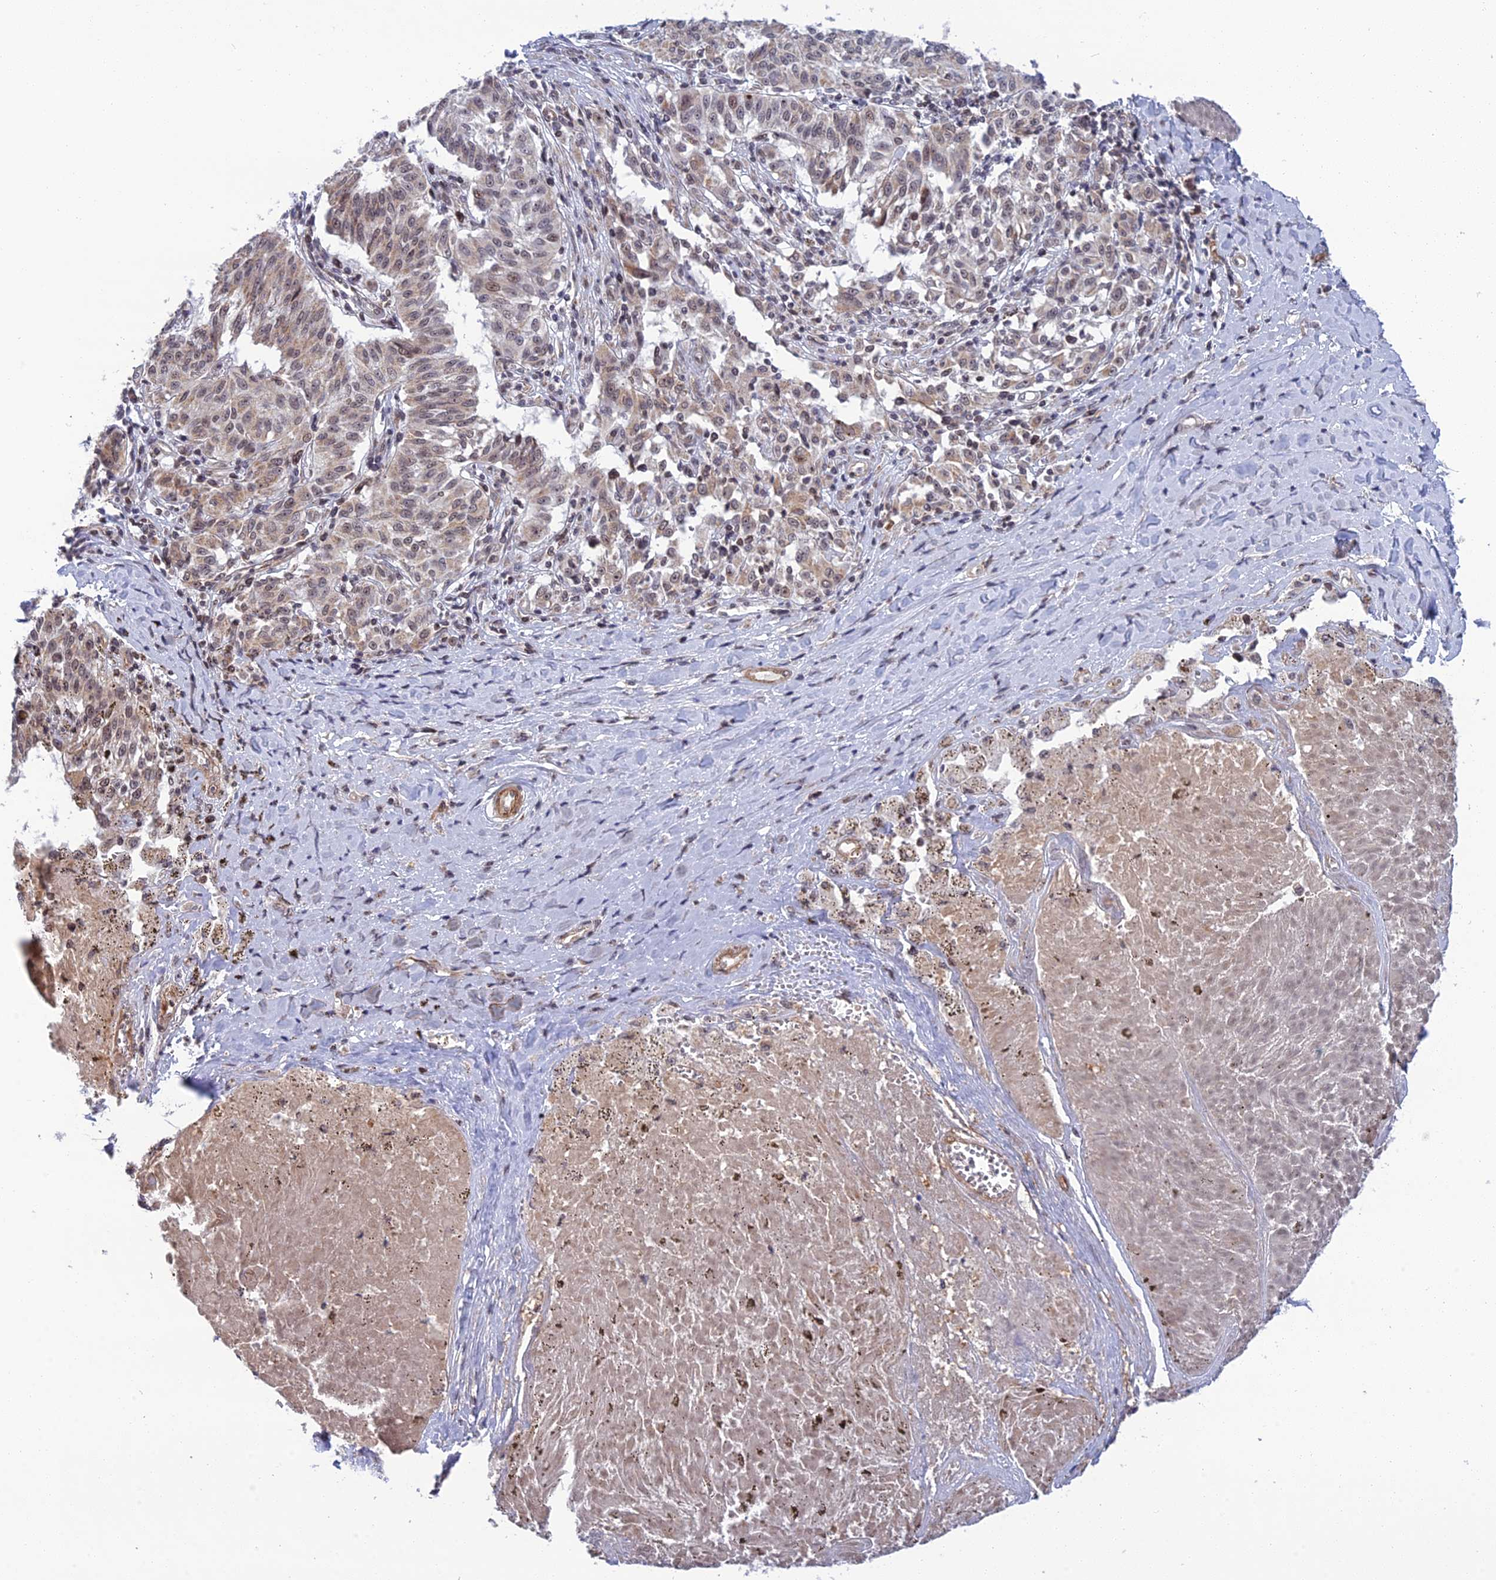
{"staining": {"intensity": "moderate", "quantity": "<25%", "location": "cytoplasmic/membranous,nuclear"}, "tissue": "melanoma", "cell_type": "Tumor cells", "image_type": "cancer", "snomed": [{"axis": "morphology", "description": "Malignant melanoma, NOS"}, {"axis": "topography", "description": "Skin"}], "caption": "An image of human melanoma stained for a protein displays moderate cytoplasmic/membranous and nuclear brown staining in tumor cells.", "gene": "REXO1", "patient": {"sex": "female", "age": 72}}